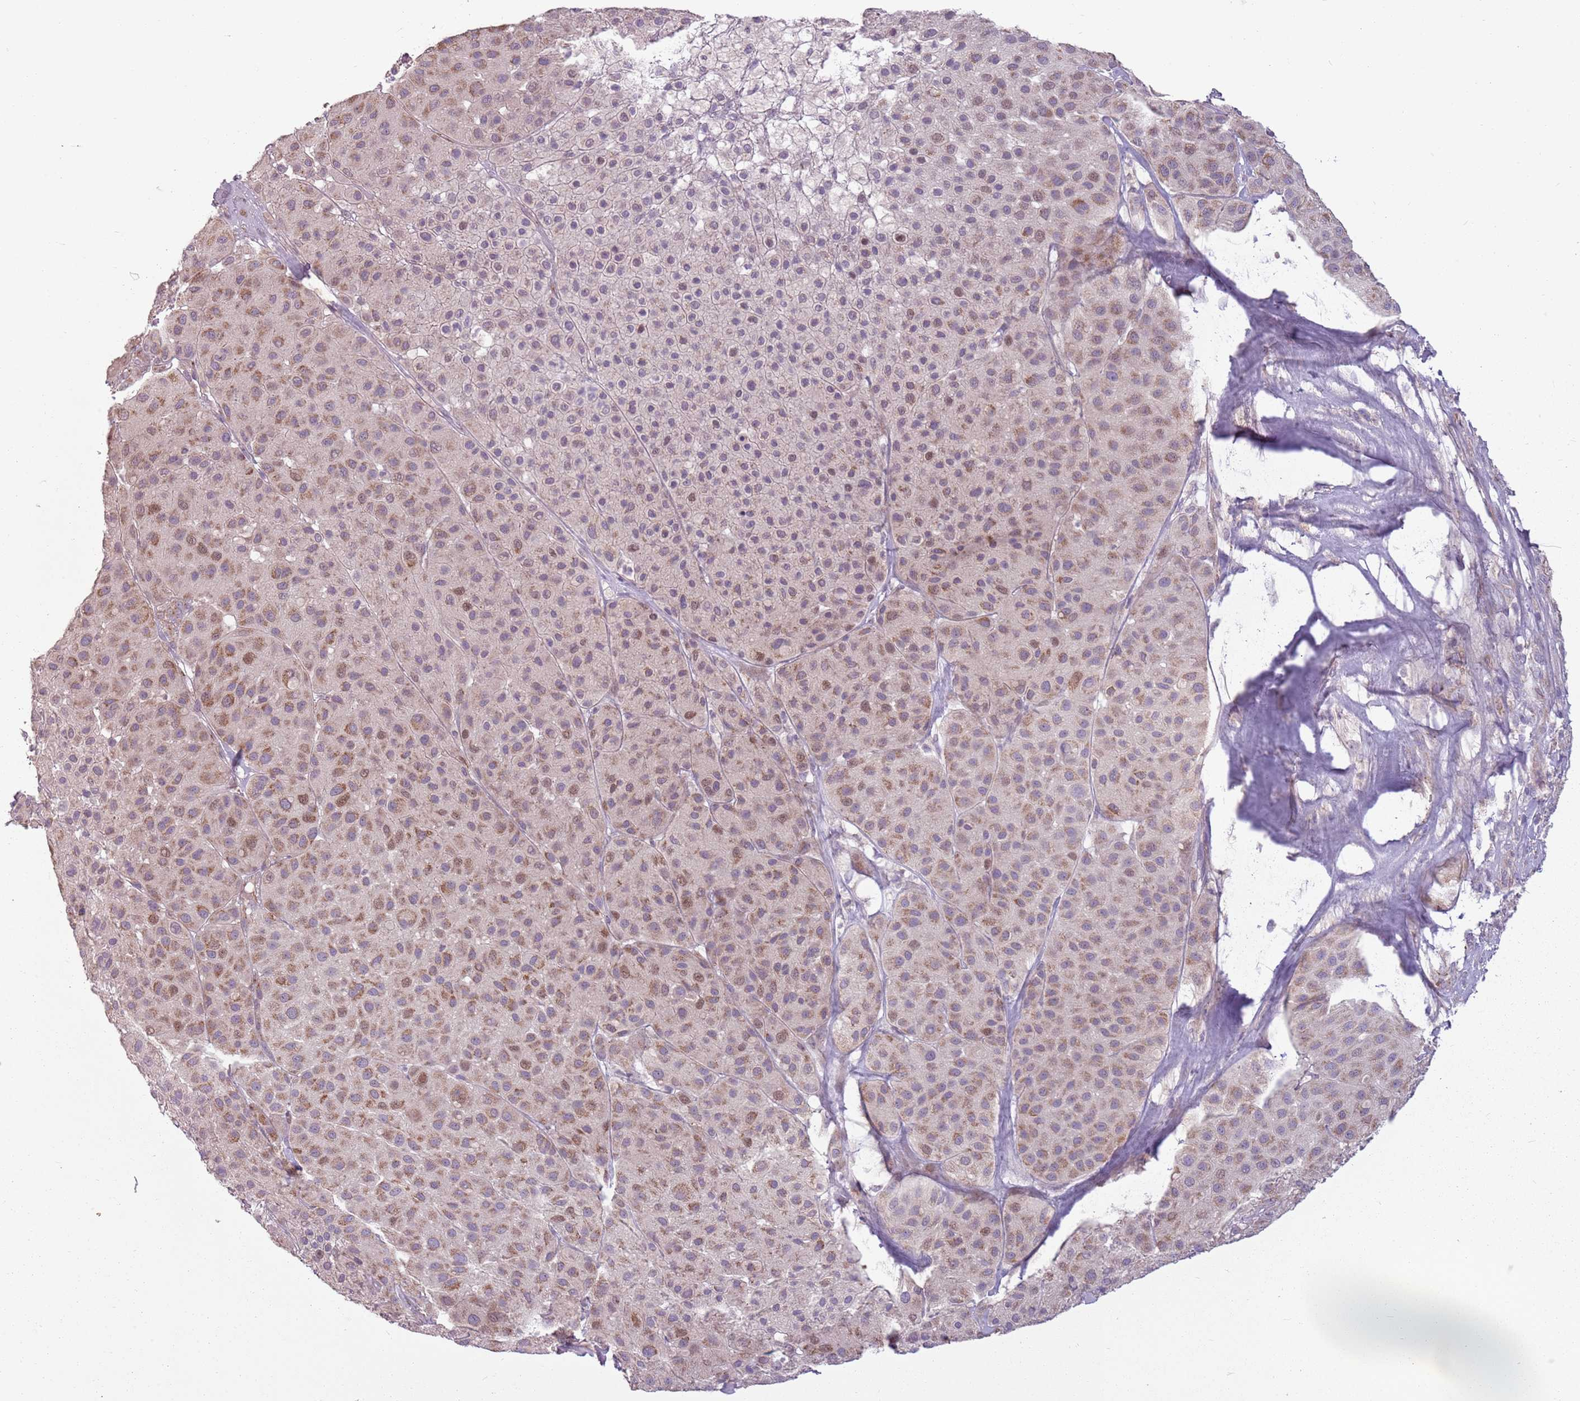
{"staining": {"intensity": "moderate", "quantity": ">75%", "location": "cytoplasmic/membranous"}, "tissue": "melanoma", "cell_type": "Tumor cells", "image_type": "cancer", "snomed": [{"axis": "morphology", "description": "Malignant melanoma, Metastatic site"}, {"axis": "topography", "description": "Smooth muscle"}], "caption": "High-power microscopy captured an immunohistochemistry photomicrograph of malignant melanoma (metastatic site), revealing moderate cytoplasmic/membranous expression in approximately >75% of tumor cells.", "gene": "ZNF530", "patient": {"sex": "male", "age": 41}}